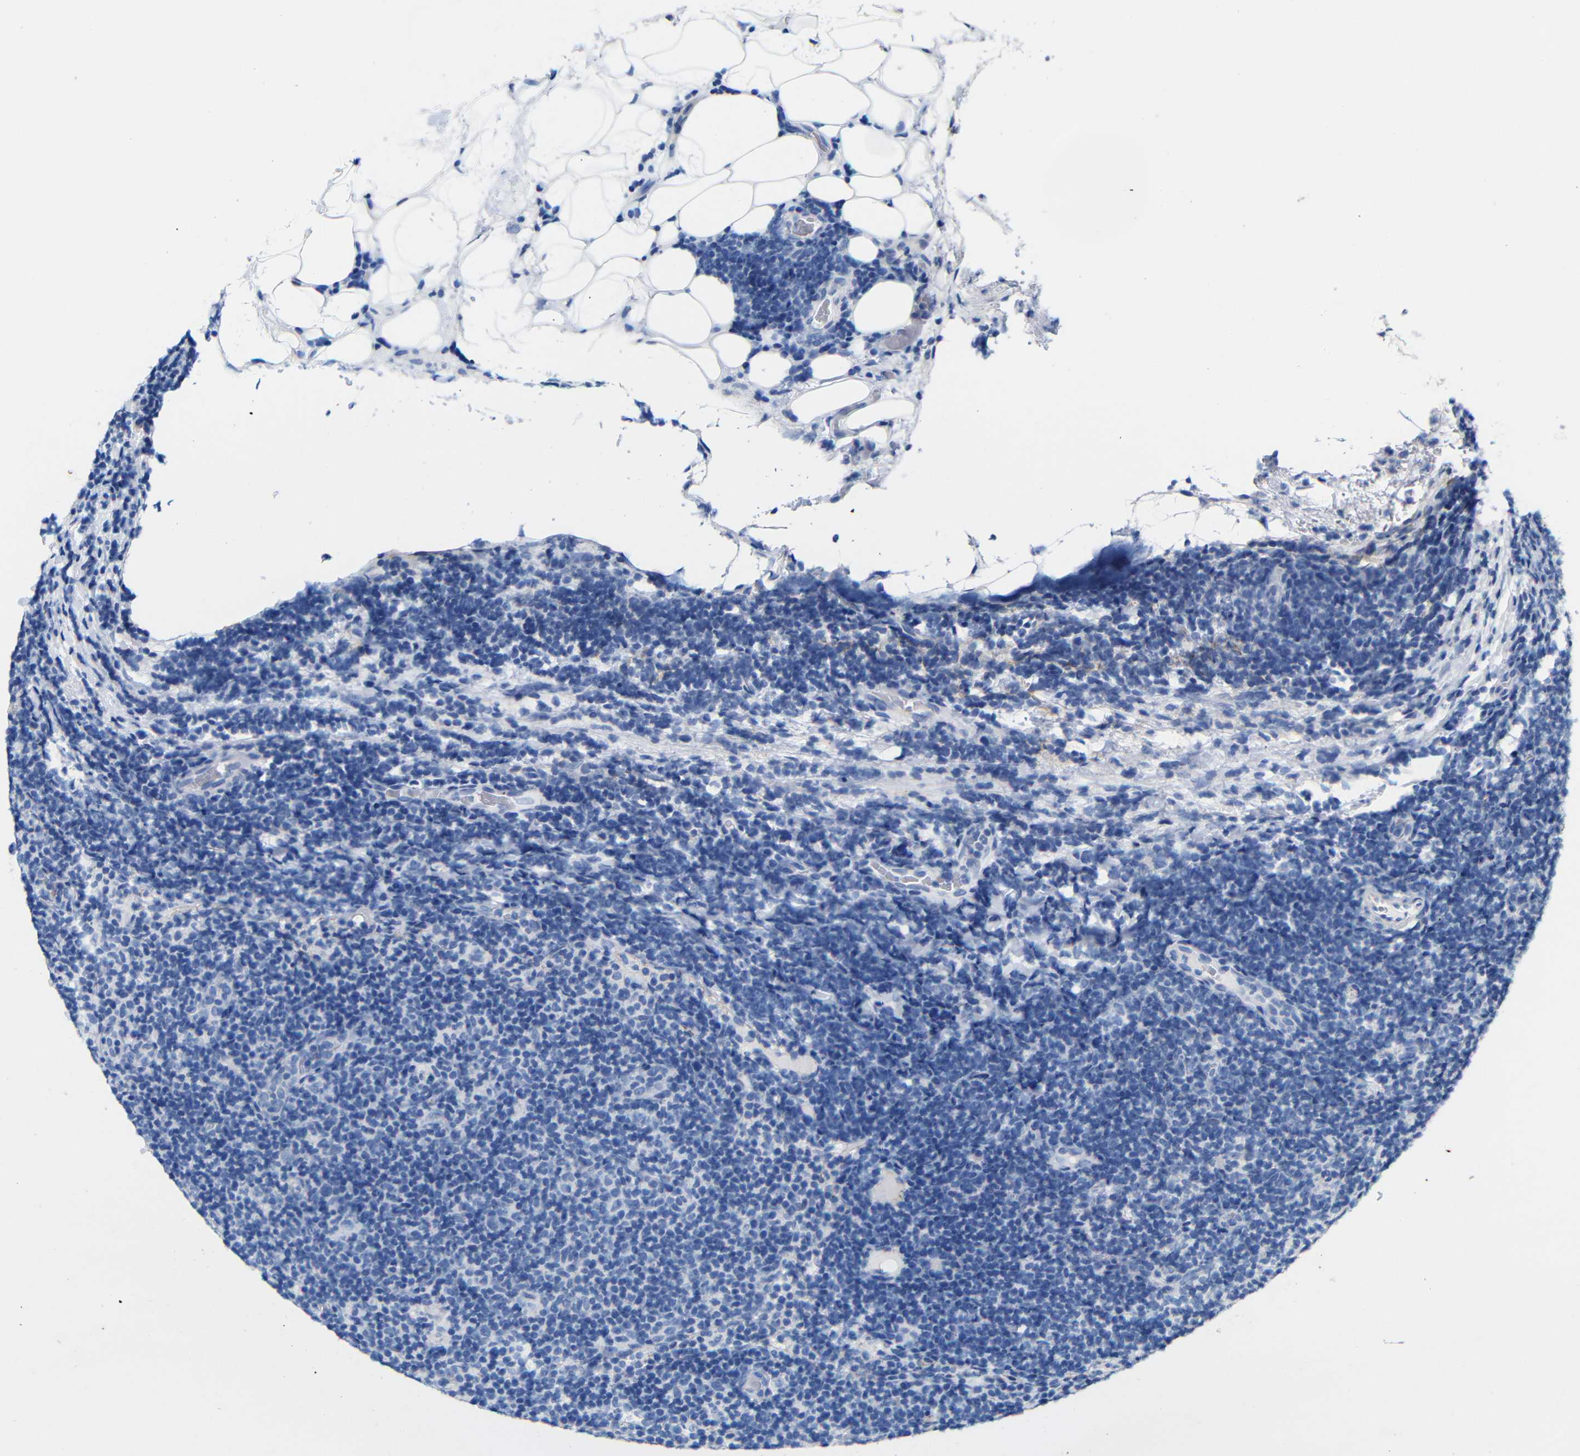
{"staining": {"intensity": "negative", "quantity": "none", "location": "none"}, "tissue": "lymphoma", "cell_type": "Tumor cells", "image_type": "cancer", "snomed": [{"axis": "morphology", "description": "Malignant lymphoma, non-Hodgkin's type, Low grade"}, {"axis": "topography", "description": "Lymph node"}], "caption": "Tumor cells show no significant protein staining in malignant lymphoma, non-Hodgkin's type (low-grade). The staining is performed using DAB (3,3'-diaminobenzidine) brown chromogen with nuclei counter-stained in using hematoxylin.", "gene": "CGNL1", "patient": {"sex": "male", "age": 83}}